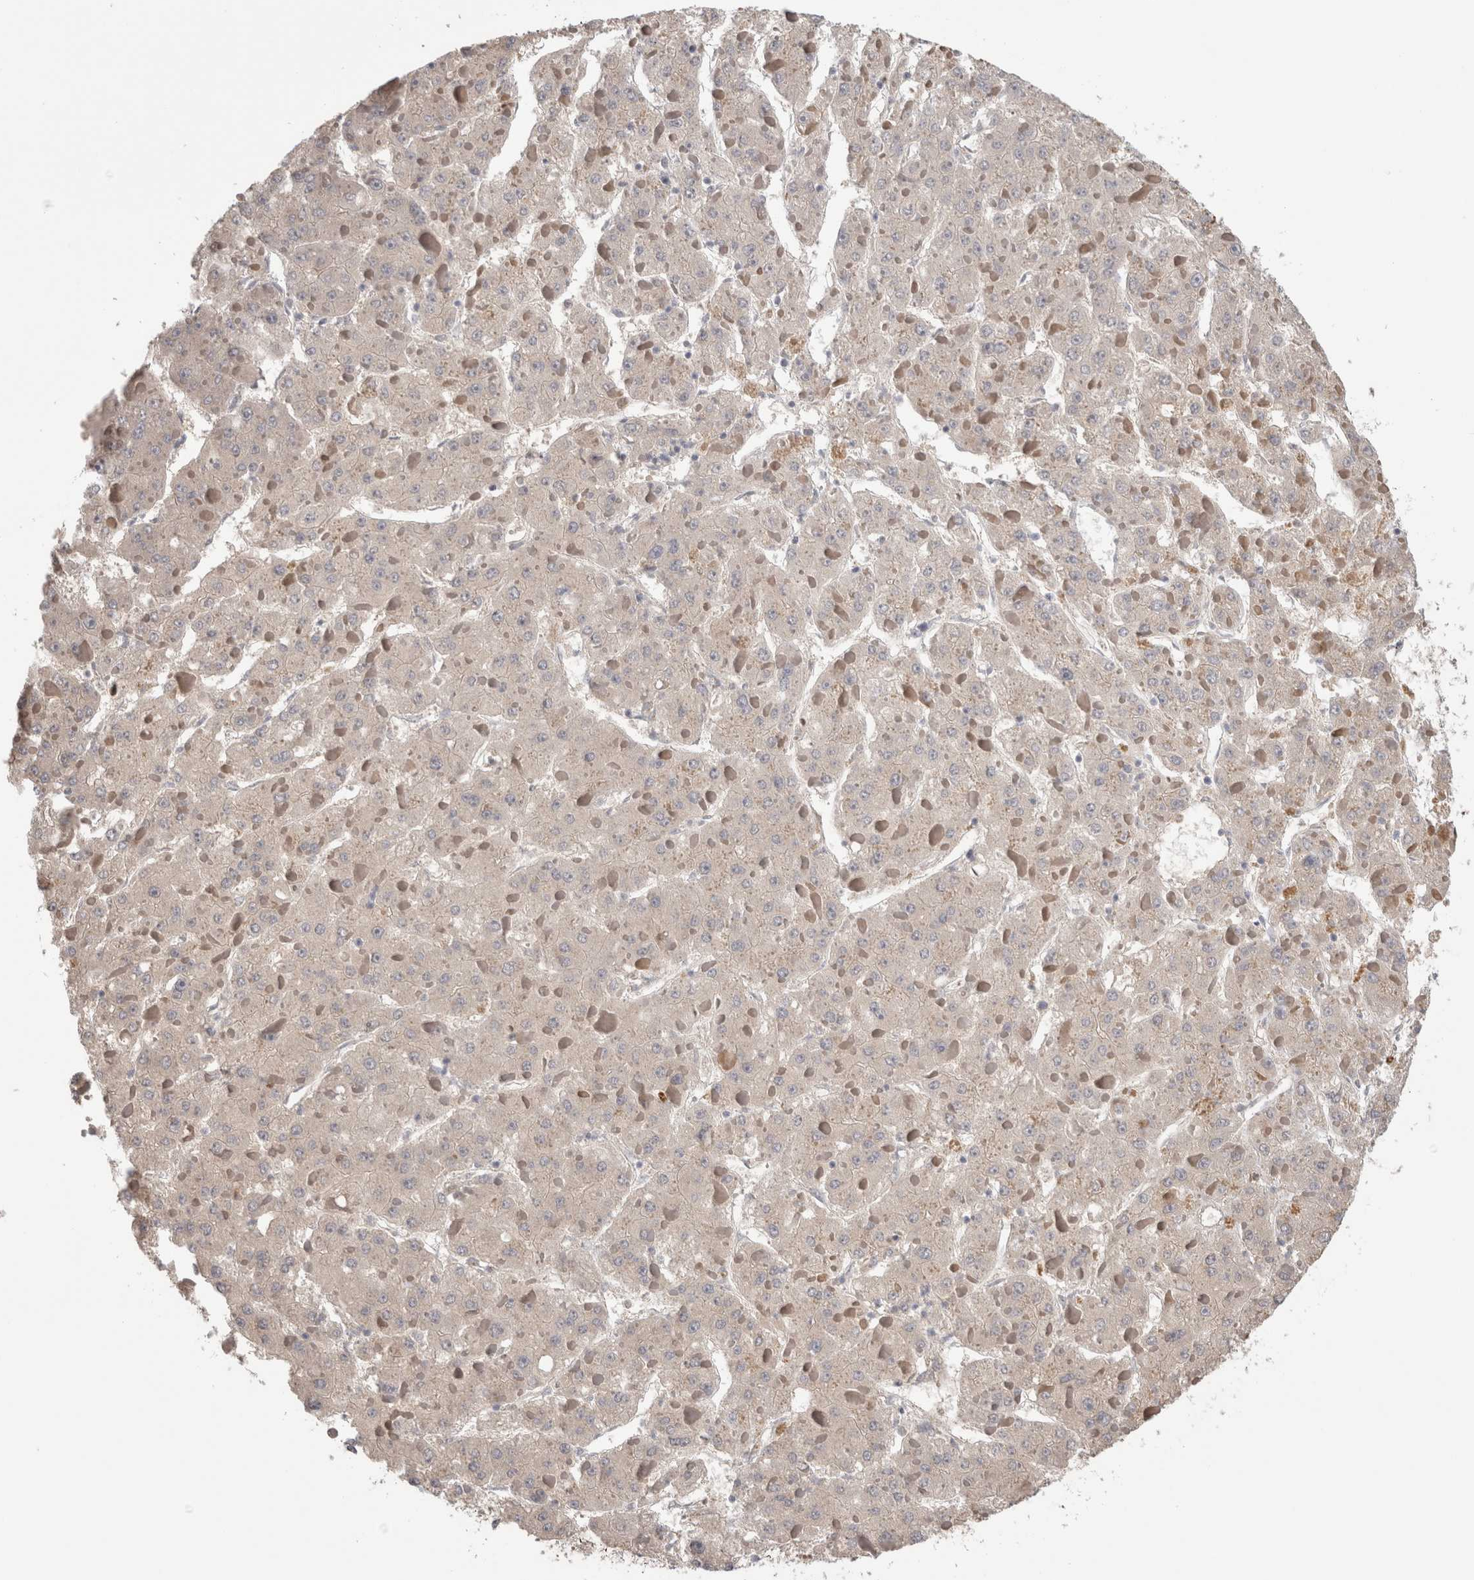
{"staining": {"intensity": "negative", "quantity": "none", "location": "none"}, "tissue": "liver cancer", "cell_type": "Tumor cells", "image_type": "cancer", "snomed": [{"axis": "morphology", "description": "Carcinoma, Hepatocellular, NOS"}, {"axis": "topography", "description": "Liver"}], "caption": "This histopathology image is of hepatocellular carcinoma (liver) stained with IHC to label a protein in brown with the nuclei are counter-stained blue. There is no expression in tumor cells.", "gene": "PPP3CC", "patient": {"sex": "female", "age": 73}}